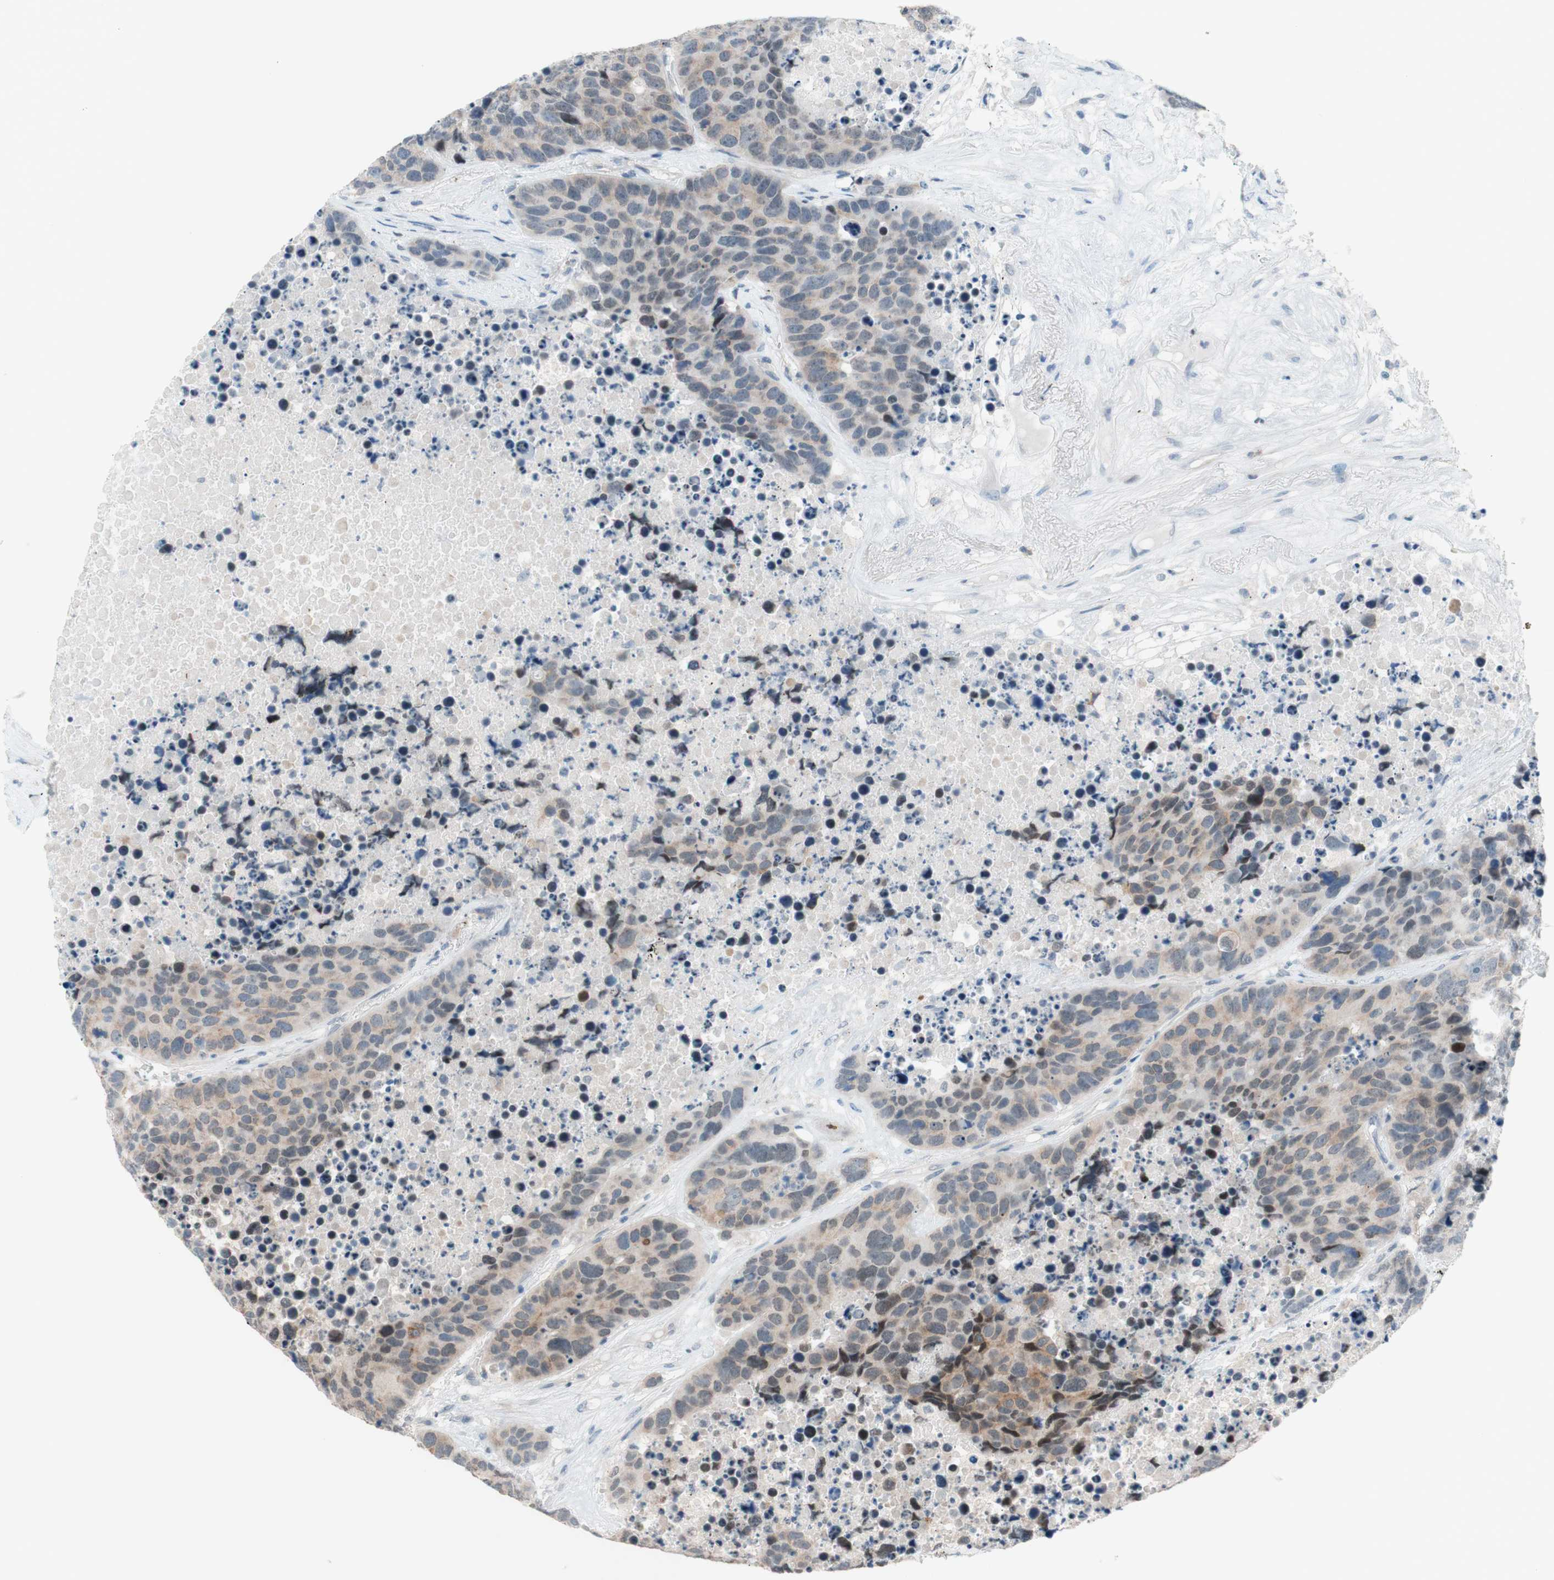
{"staining": {"intensity": "weak", "quantity": "25%-75%", "location": "cytoplasmic/membranous,nuclear"}, "tissue": "carcinoid", "cell_type": "Tumor cells", "image_type": "cancer", "snomed": [{"axis": "morphology", "description": "Carcinoid, malignant, NOS"}, {"axis": "topography", "description": "Lung"}], "caption": "Immunohistochemical staining of human carcinoid displays weak cytoplasmic/membranous and nuclear protein positivity in approximately 25%-75% of tumor cells. (IHC, brightfield microscopy, high magnification).", "gene": "JPH1", "patient": {"sex": "male", "age": 60}}